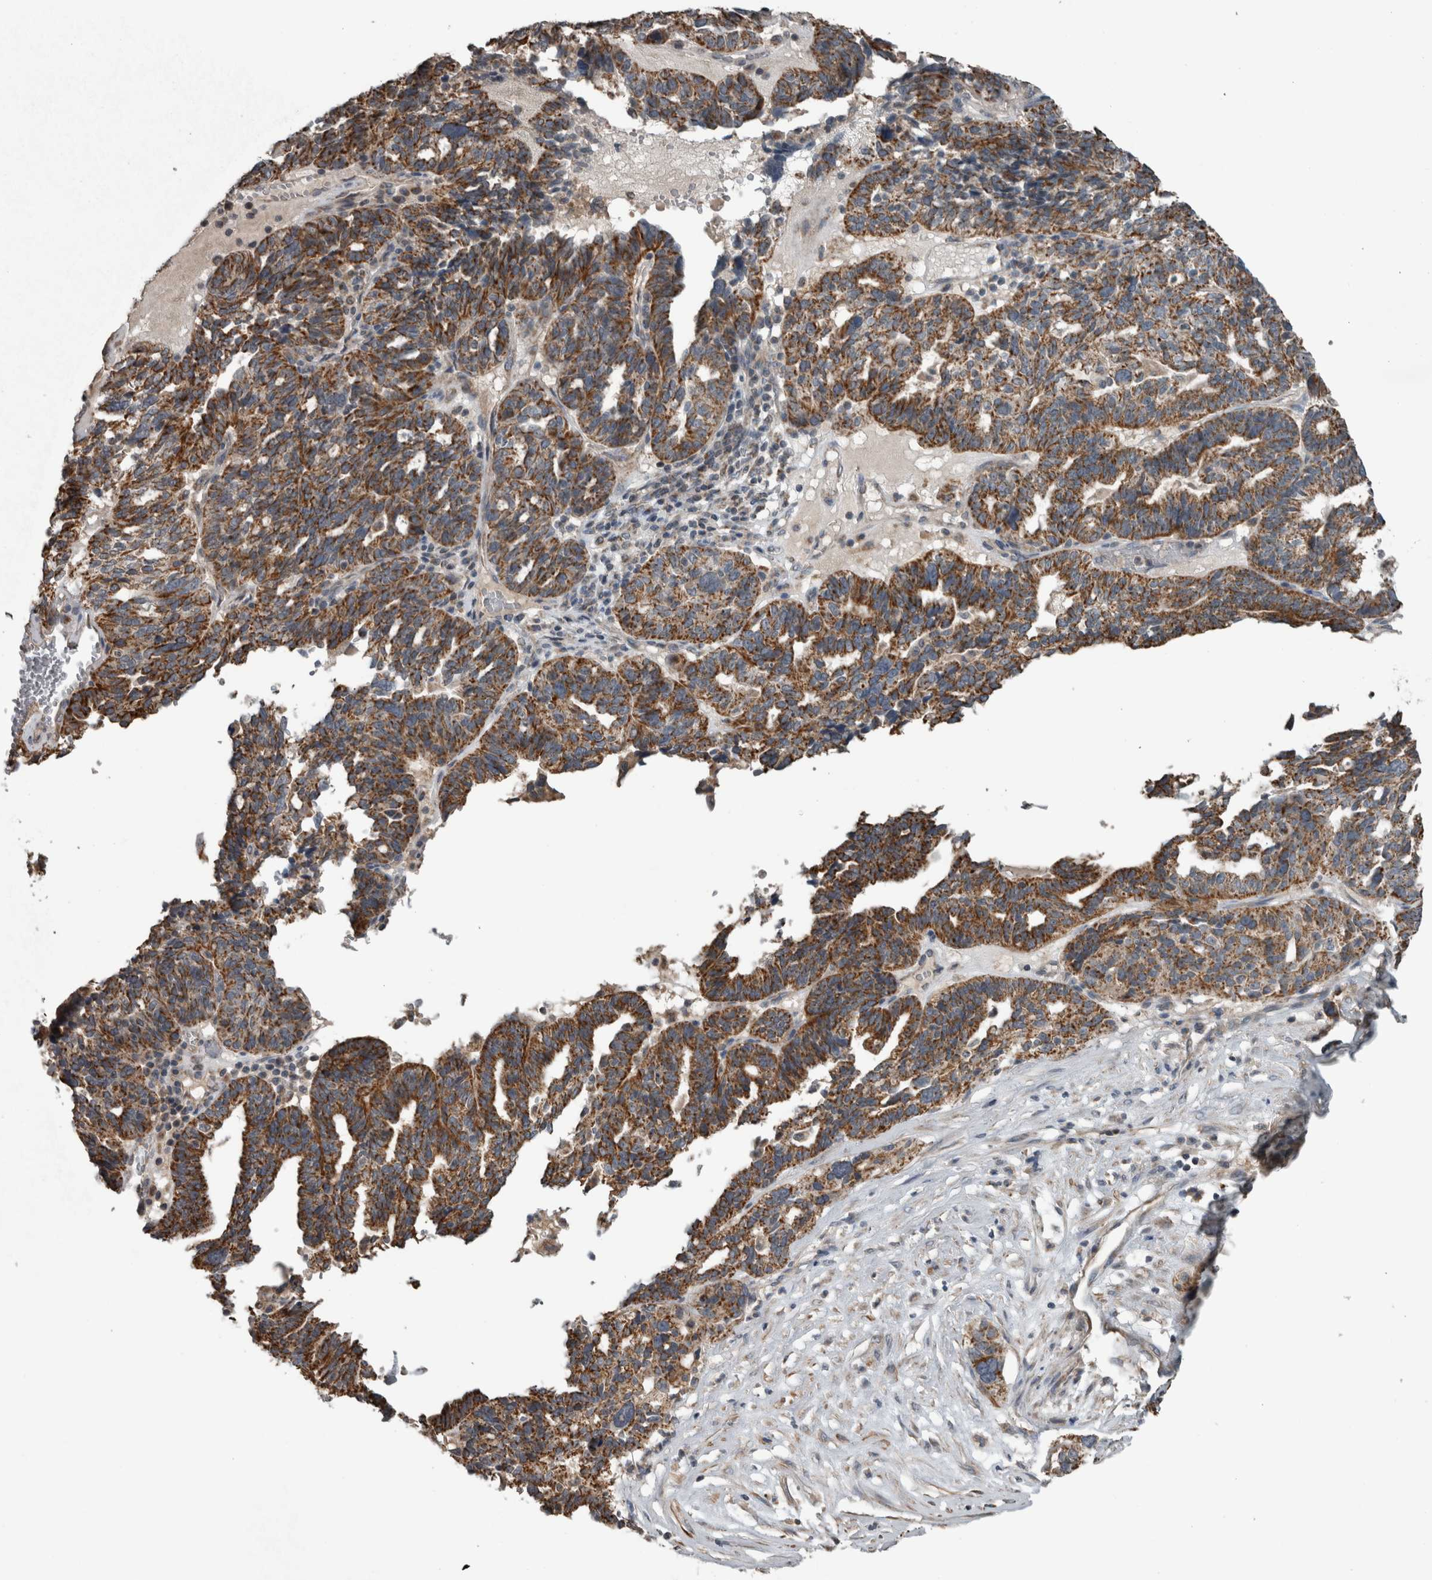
{"staining": {"intensity": "moderate", "quantity": ">75%", "location": "cytoplasmic/membranous"}, "tissue": "ovarian cancer", "cell_type": "Tumor cells", "image_type": "cancer", "snomed": [{"axis": "morphology", "description": "Cystadenocarcinoma, serous, NOS"}, {"axis": "topography", "description": "Ovary"}], "caption": "Immunohistochemical staining of human ovarian cancer reveals moderate cytoplasmic/membranous protein staining in approximately >75% of tumor cells.", "gene": "ARMC1", "patient": {"sex": "female", "age": 59}}